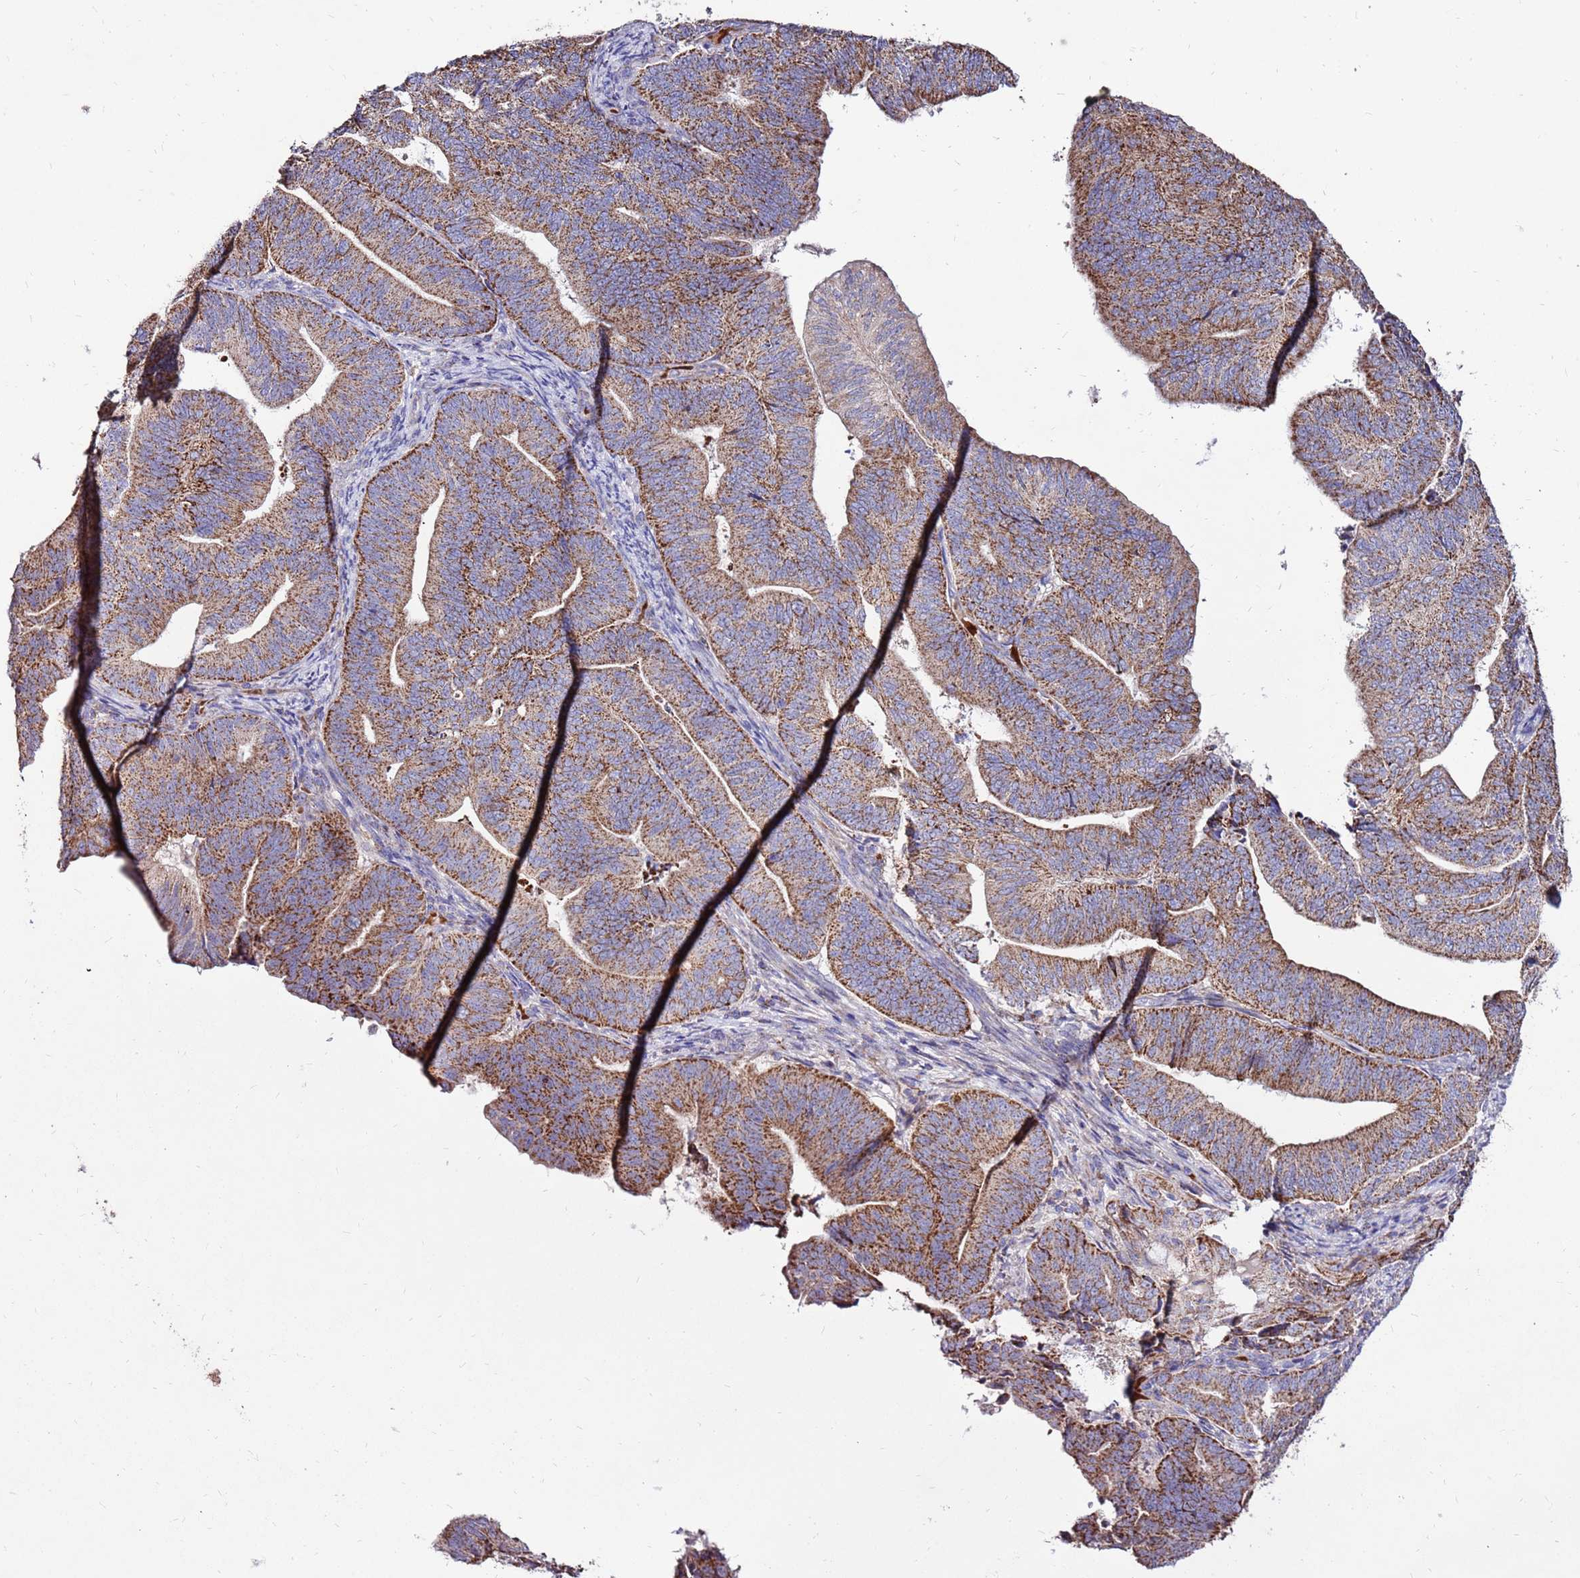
{"staining": {"intensity": "strong", "quantity": ">75%", "location": "cytoplasmic/membranous"}, "tissue": "endometrial cancer", "cell_type": "Tumor cells", "image_type": "cancer", "snomed": [{"axis": "morphology", "description": "Adenocarcinoma, NOS"}, {"axis": "topography", "description": "Endometrium"}], "caption": "Tumor cells reveal high levels of strong cytoplasmic/membranous positivity in approximately >75% of cells in human adenocarcinoma (endometrial). Using DAB (brown) and hematoxylin (blue) stains, captured at high magnification using brightfield microscopy.", "gene": "SPSB3", "patient": {"sex": "female", "age": 70}}